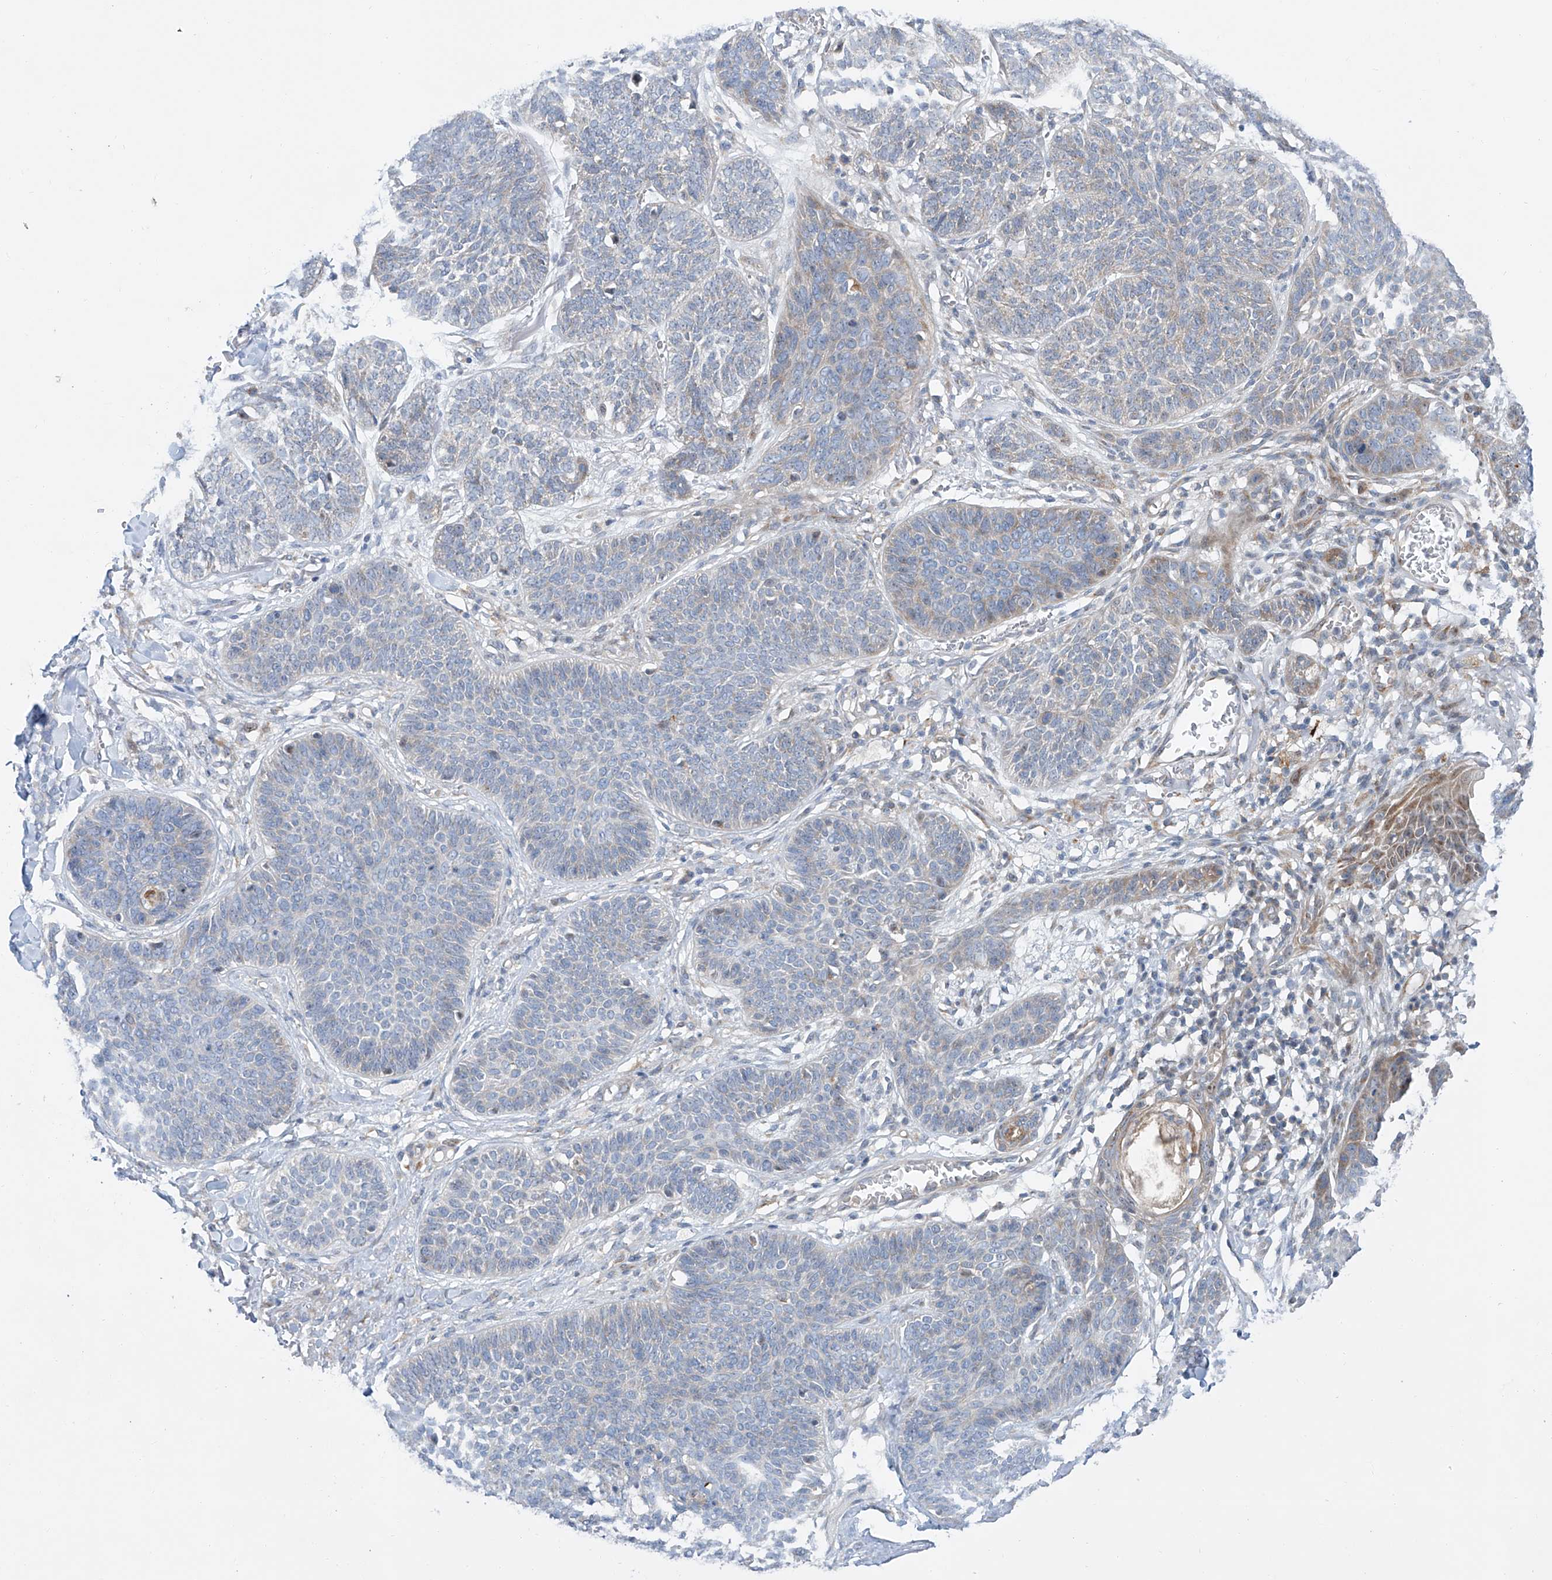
{"staining": {"intensity": "negative", "quantity": "none", "location": "none"}, "tissue": "skin cancer", "cell_type": "Tumor cells", "image_type": "cancer", "snomed": [{"axis": "morphology", "description": "Basal cell carcinoma"}, {"axis": "topography", "description": "Skin"}], "caption": "Skin basal cell carcinoma was stained to show a protein in brown. There is no significant staining in tumor cells. (Immunohistochemistry, brightfield microscopy, high magnification).", "gene": "CLDND1", "patient": {"sex": "male", "age": 85}}